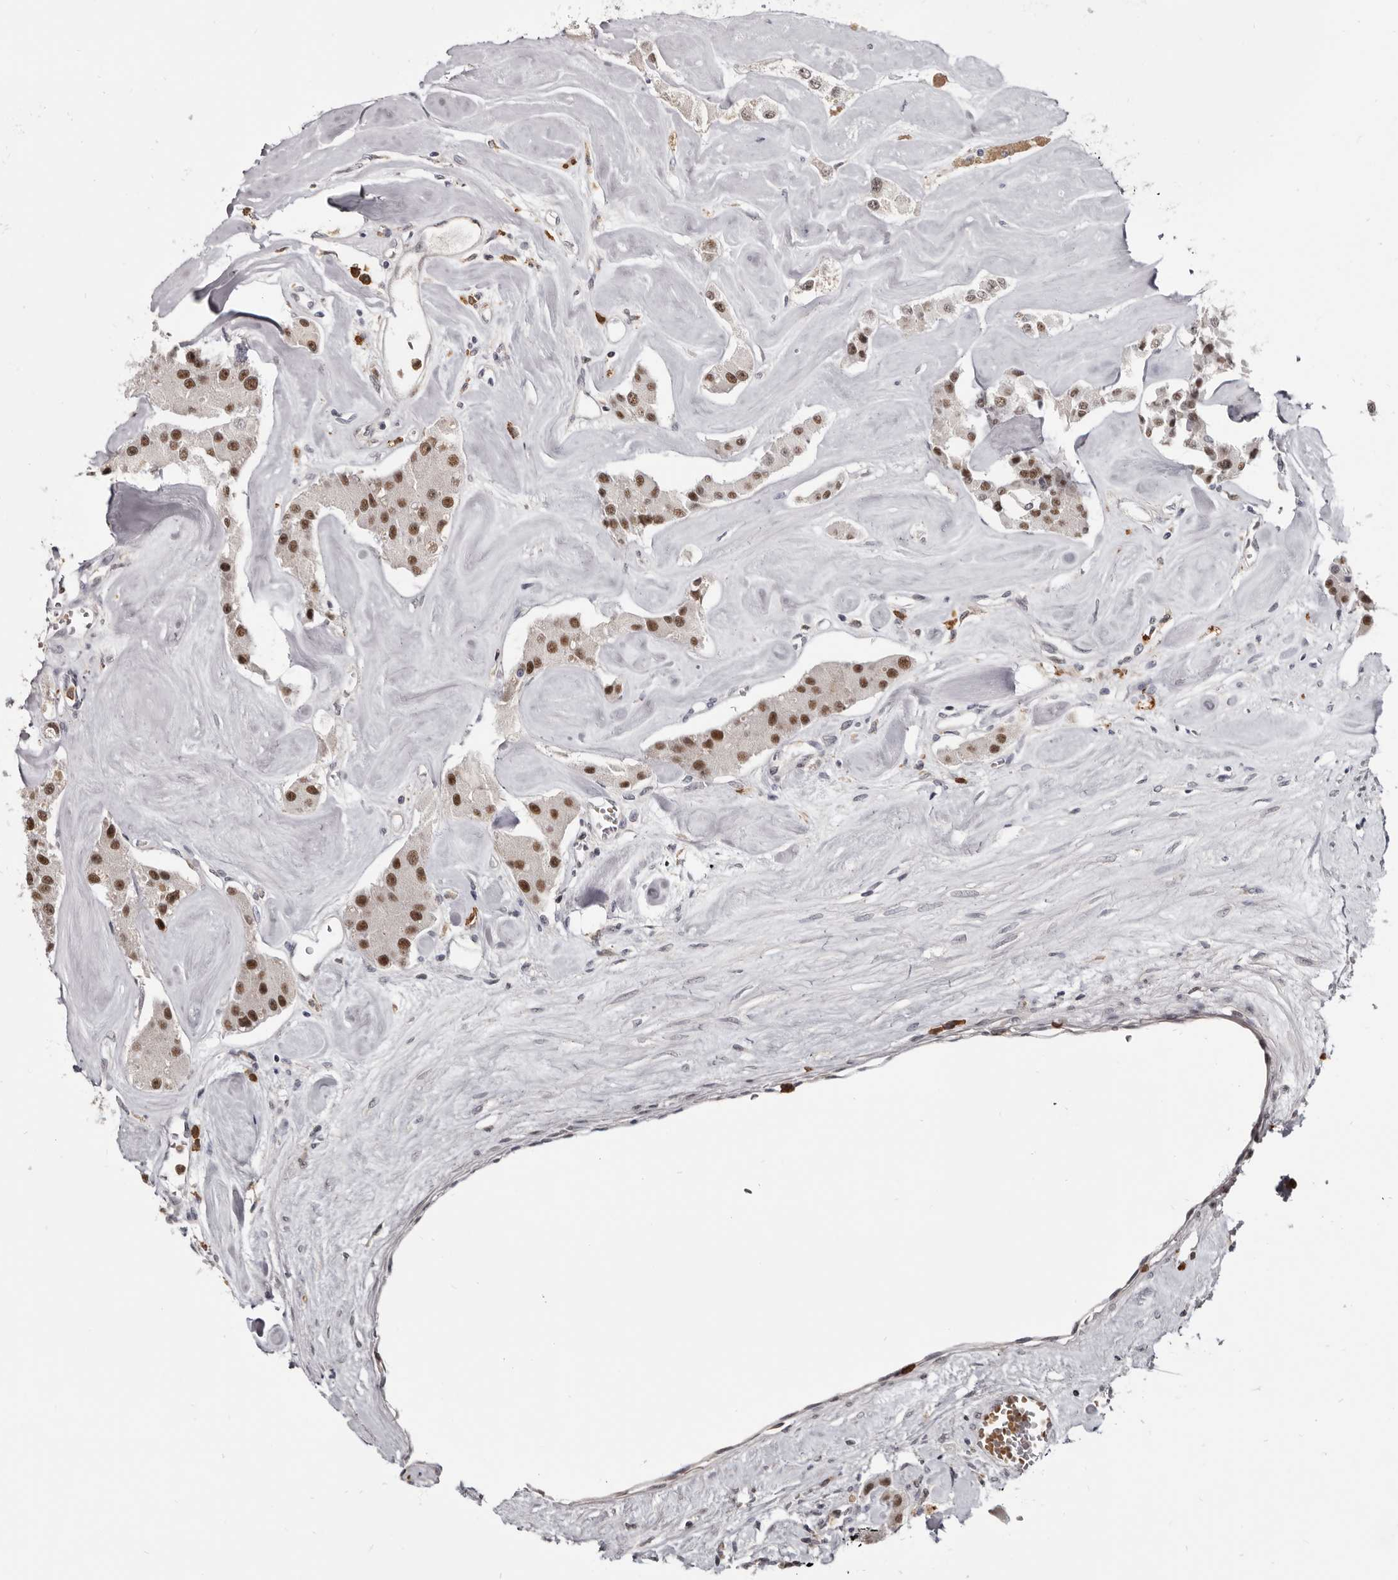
{"staining": {"intensity": "strong", "quantity": ">75%", "location": "nuclear"}, "tissue": "carcinoid", "cell_type": "Tumor cells", "image_type": "cancer", "snomed": [{"axis": "morphology", "description": "Carcinoid, malignant, NOS"}, {"axis": "topography", "description": "Pancreas"}], "caption": "This micrograph demonstrates immunohistochemistry staining of carcinoid, with high strong nuclear expression in about >75% of tumor cells.", "gene": "CGN", "patient": {"sex": "male", "age": 41}}